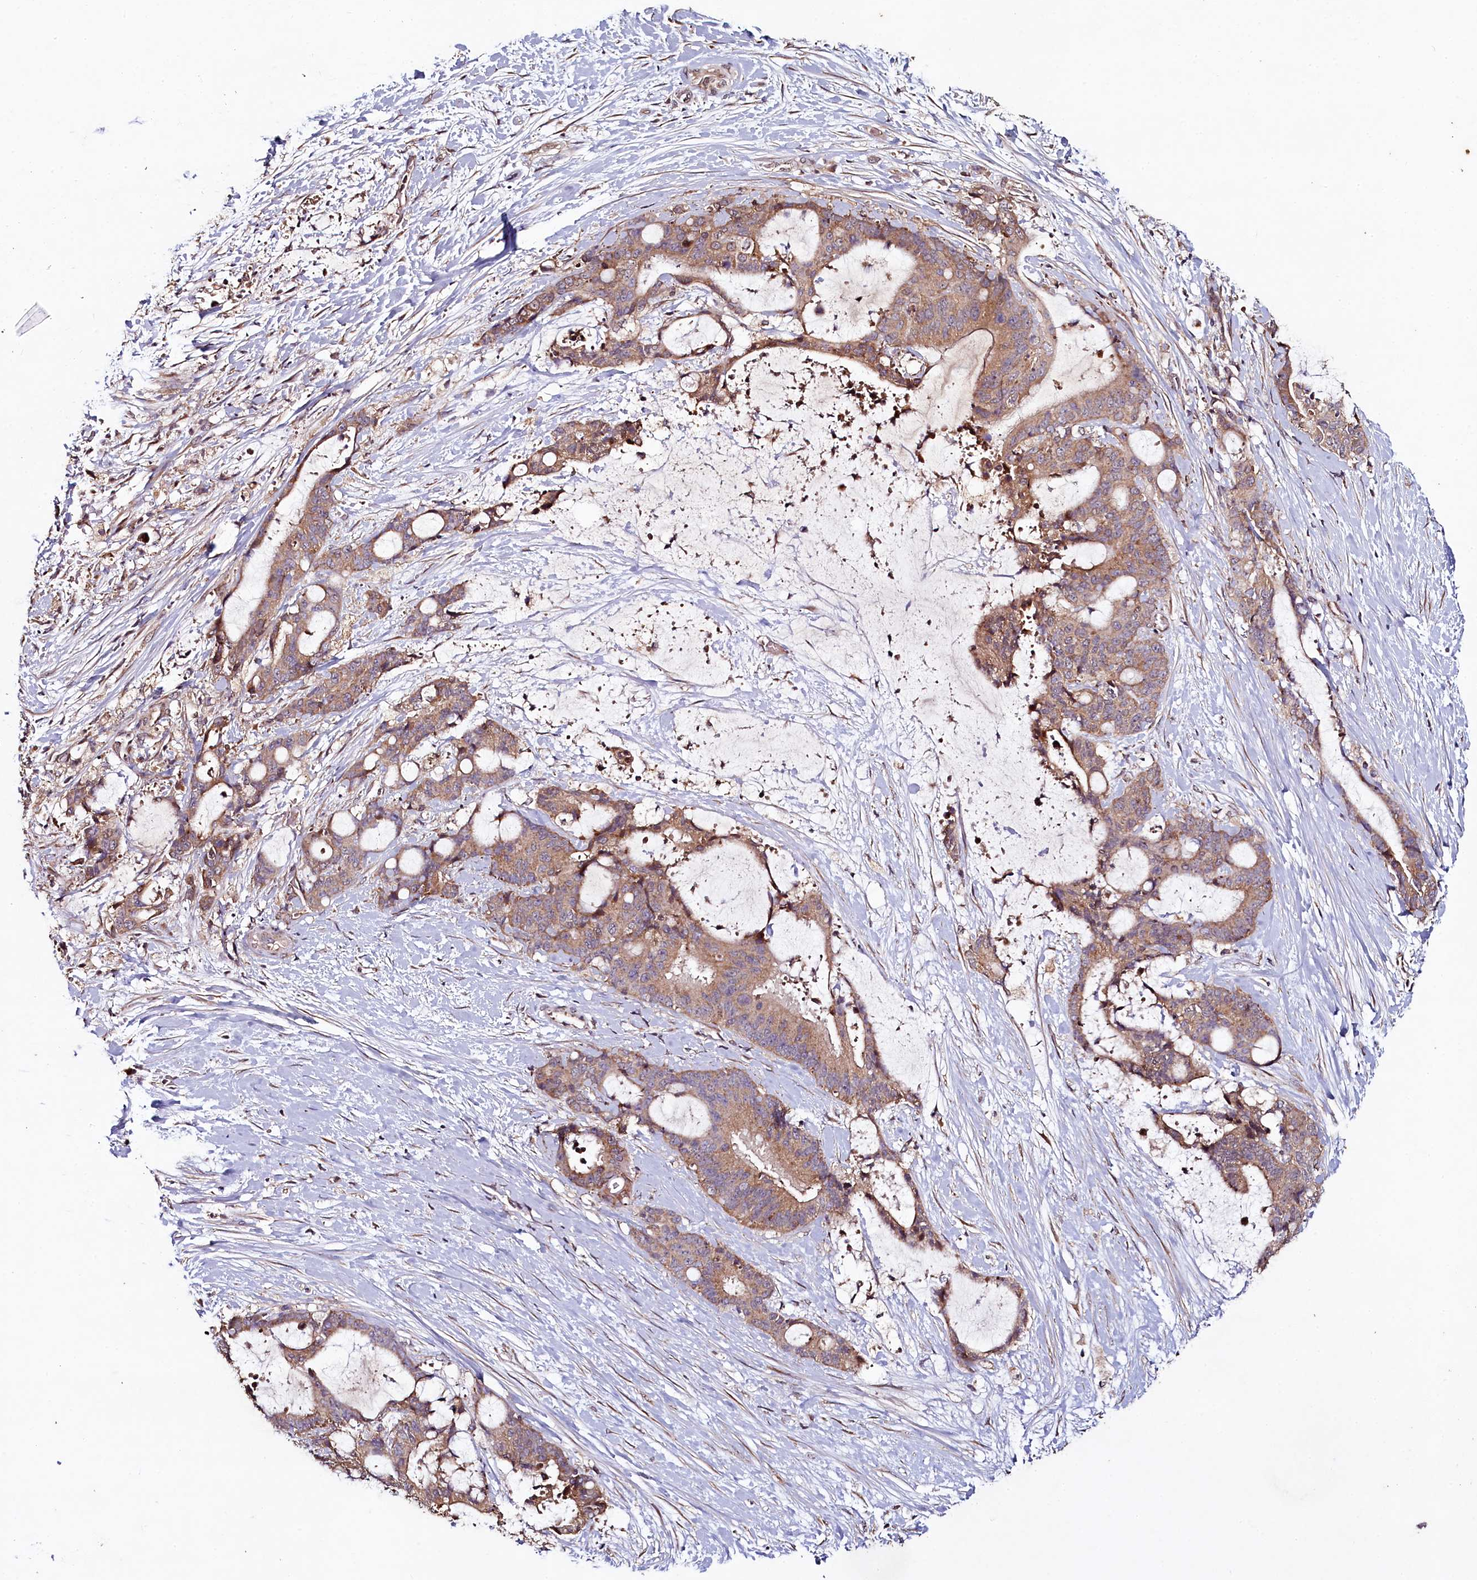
{"staining": {"intensity": "moderate", "quantity": ">75%", "location": "cytoplasmic/membranous"}, "tissue": "liver cancer", "cell_type": "Tumor cells", "image_type": "cancer", "snomed": [{"axis": "morphology", "description": "Normal tissue, NOS"}, {"axis": "morphology", "description": "Cholangiocarcinoma"}, {"axis": "topography", "description": "Liver"}, {"axis": "topography", "description": "Peripheral nerve tissue"}], "caption": "IHC (DAB (3,3'-diaminobenzidine)) staining of liver cholangiocarcinoma demonstrates moderate cytoplasmic/membranous protein staining in about >75% of tumor cells. (DAB IHC, brown staining for protein, blue staining for nuclei).", "gene": "SEC24C", "patient": {"sex": "female", "age": 73}}